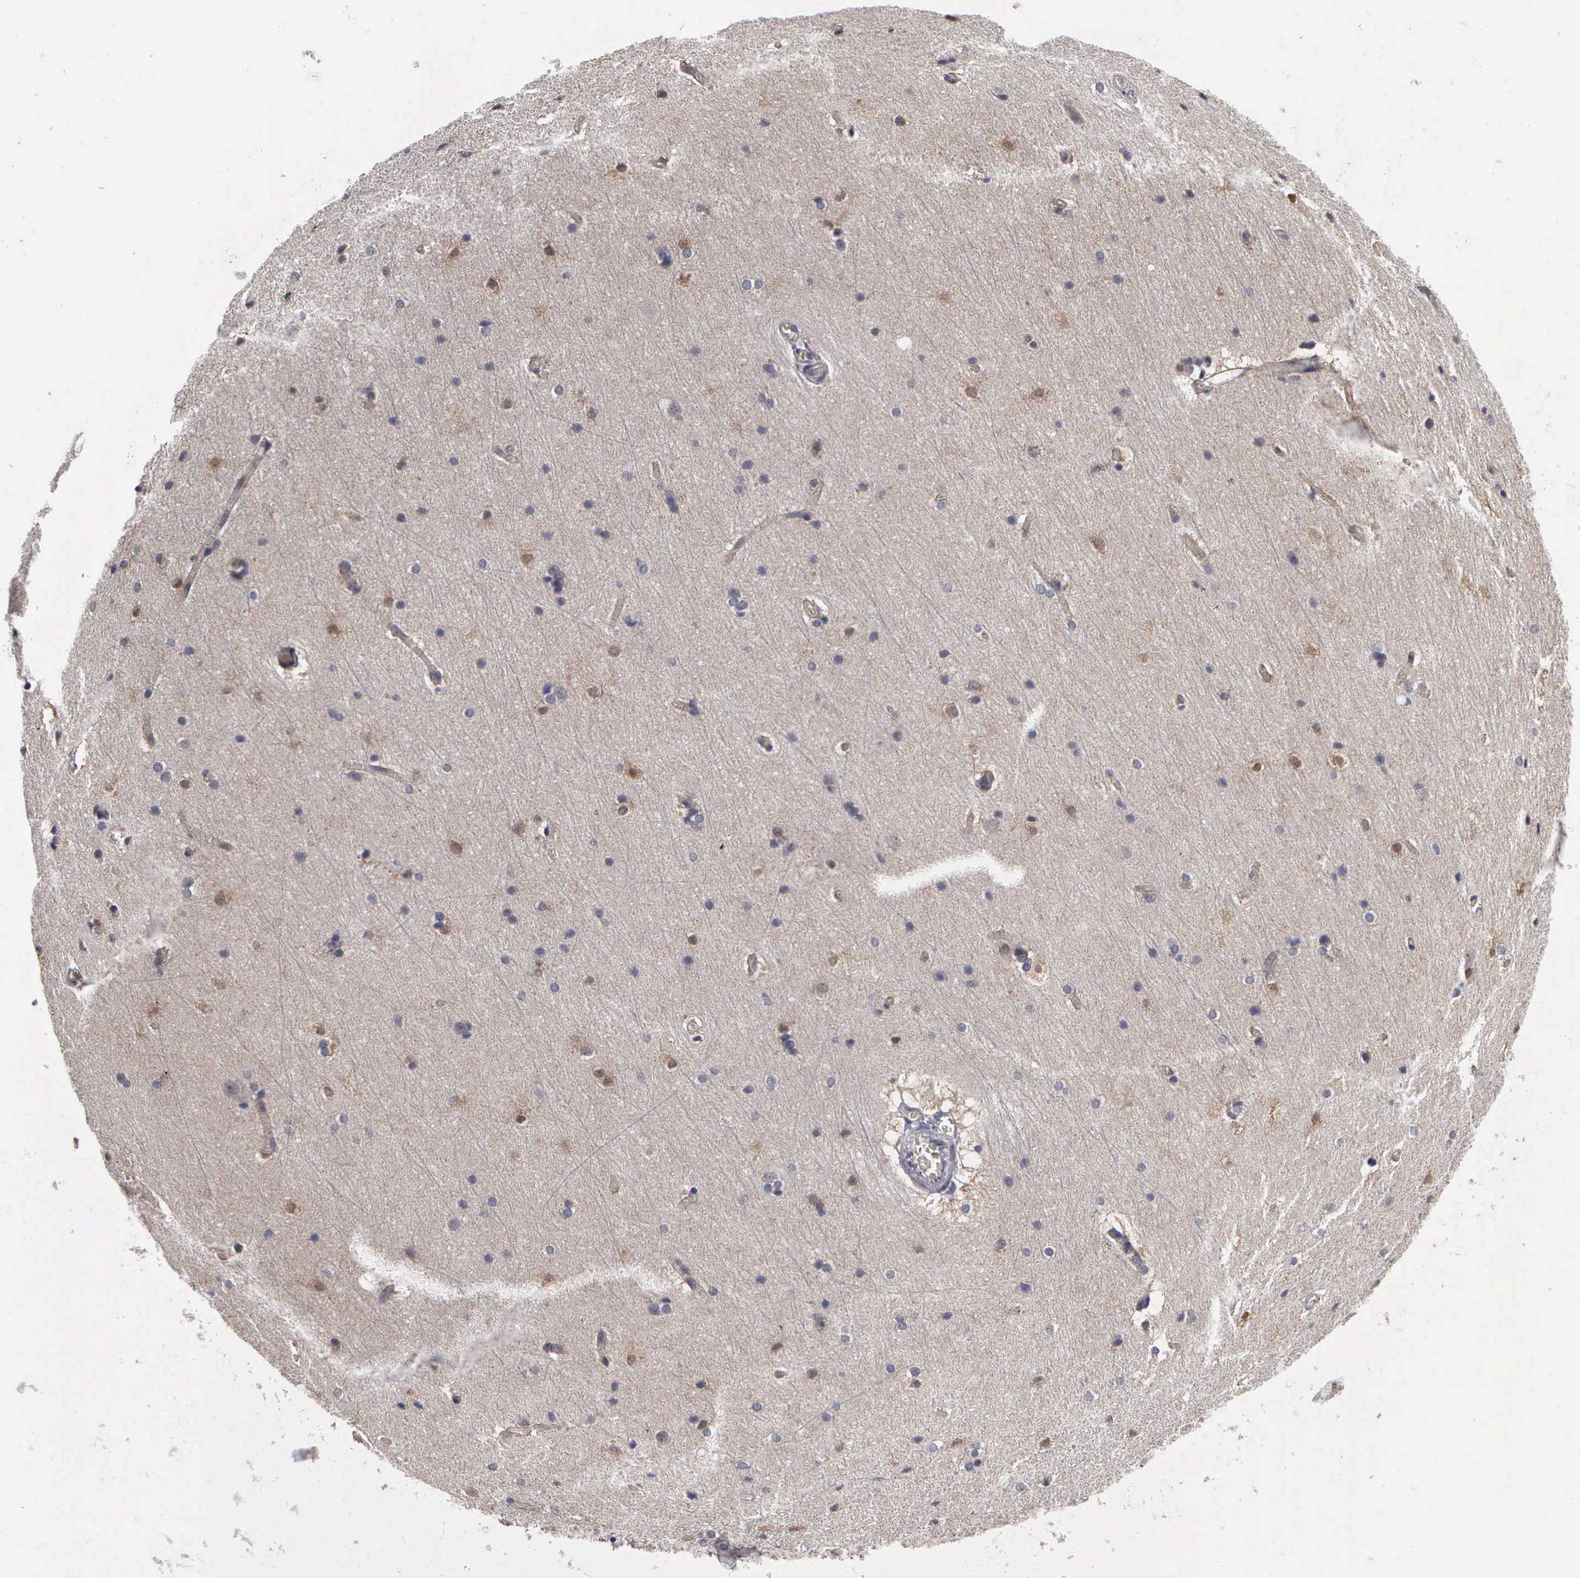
{"staining": {"intensity": "weak", "quantity": ">75%", "location": "cytoplasmic/membranous,nuclear"}, "tissue": "cerebral cortex", "cell_type": "Endothelial cells", "image_type": "normal", "snomed": [{"axis": "morphology", "description": "Normal tissue, NOS"}, {"axis": "topography", "description": "Cerebral cortex"}, {"axis": "topography", "description": "Hippocampus"}], "caption": "Cerebral cortex stained with a brown dye reveals weak cytoplasmic/membranous,nuclear positive positivity in about >75% of endothelial cells.", "gene": "ZBTB33", "patient": {"sex": "female", "age": 19}}